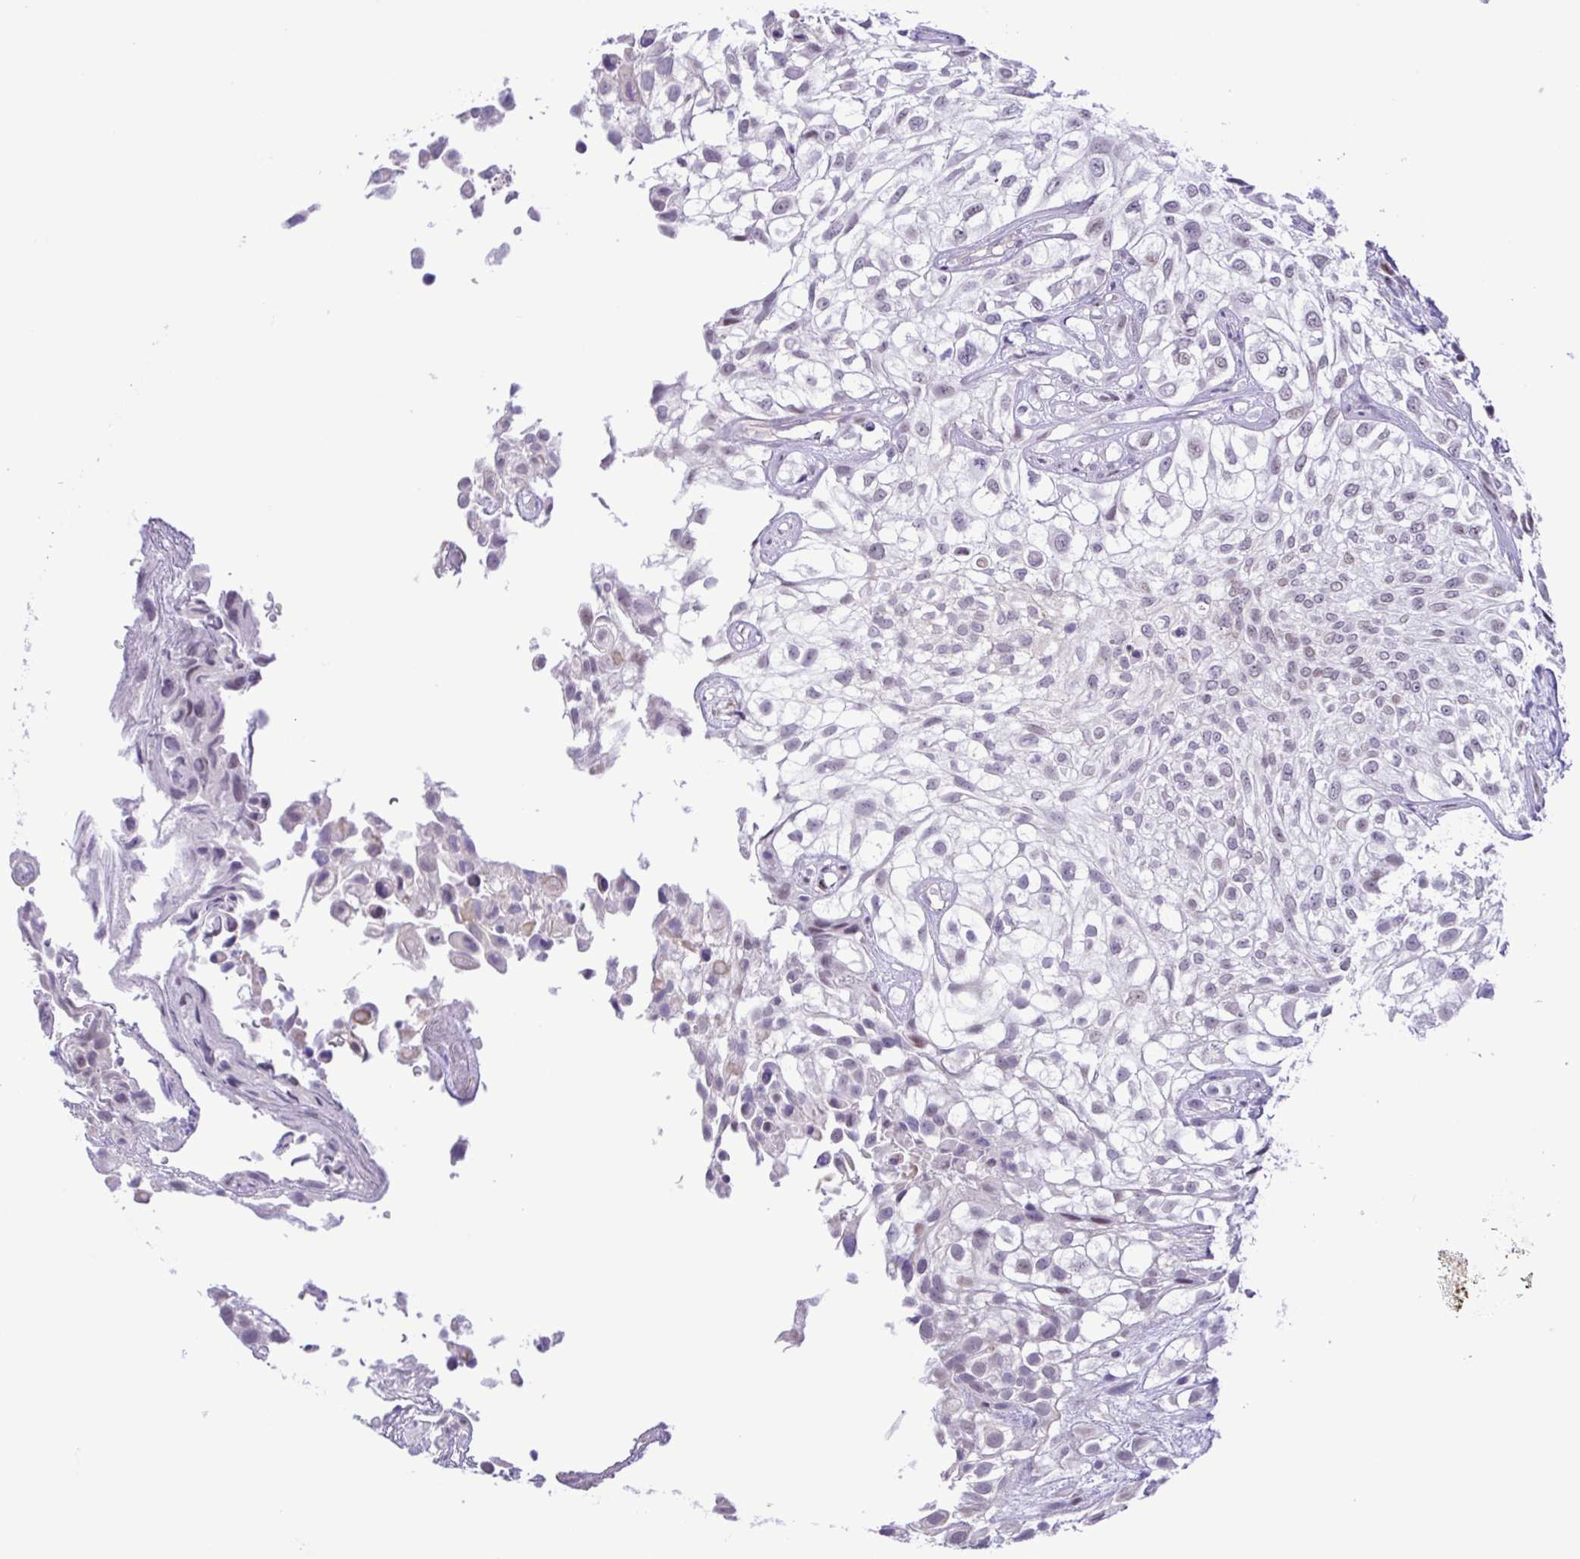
{"staining": {"intensity": "negative", "quantity": "none", "location": "none"}, "tissue": "urothelial cancer", "cell_type": "Tumor cells", "image_type": "cancer", "snomed": [{"axis": "morphology", "description": "Urothelial carcinoma, High grade"}, {"axis": "topography", "description": "Urinary bladder"}], "caption": "An IHC micrograph of high-grade urothelial carcinoma is shown. There is no staining in tumor cells of high-grade urothelial carcinoma.", "gene": "DCLK2", "patient": {"sex": "male", "age": 56}}